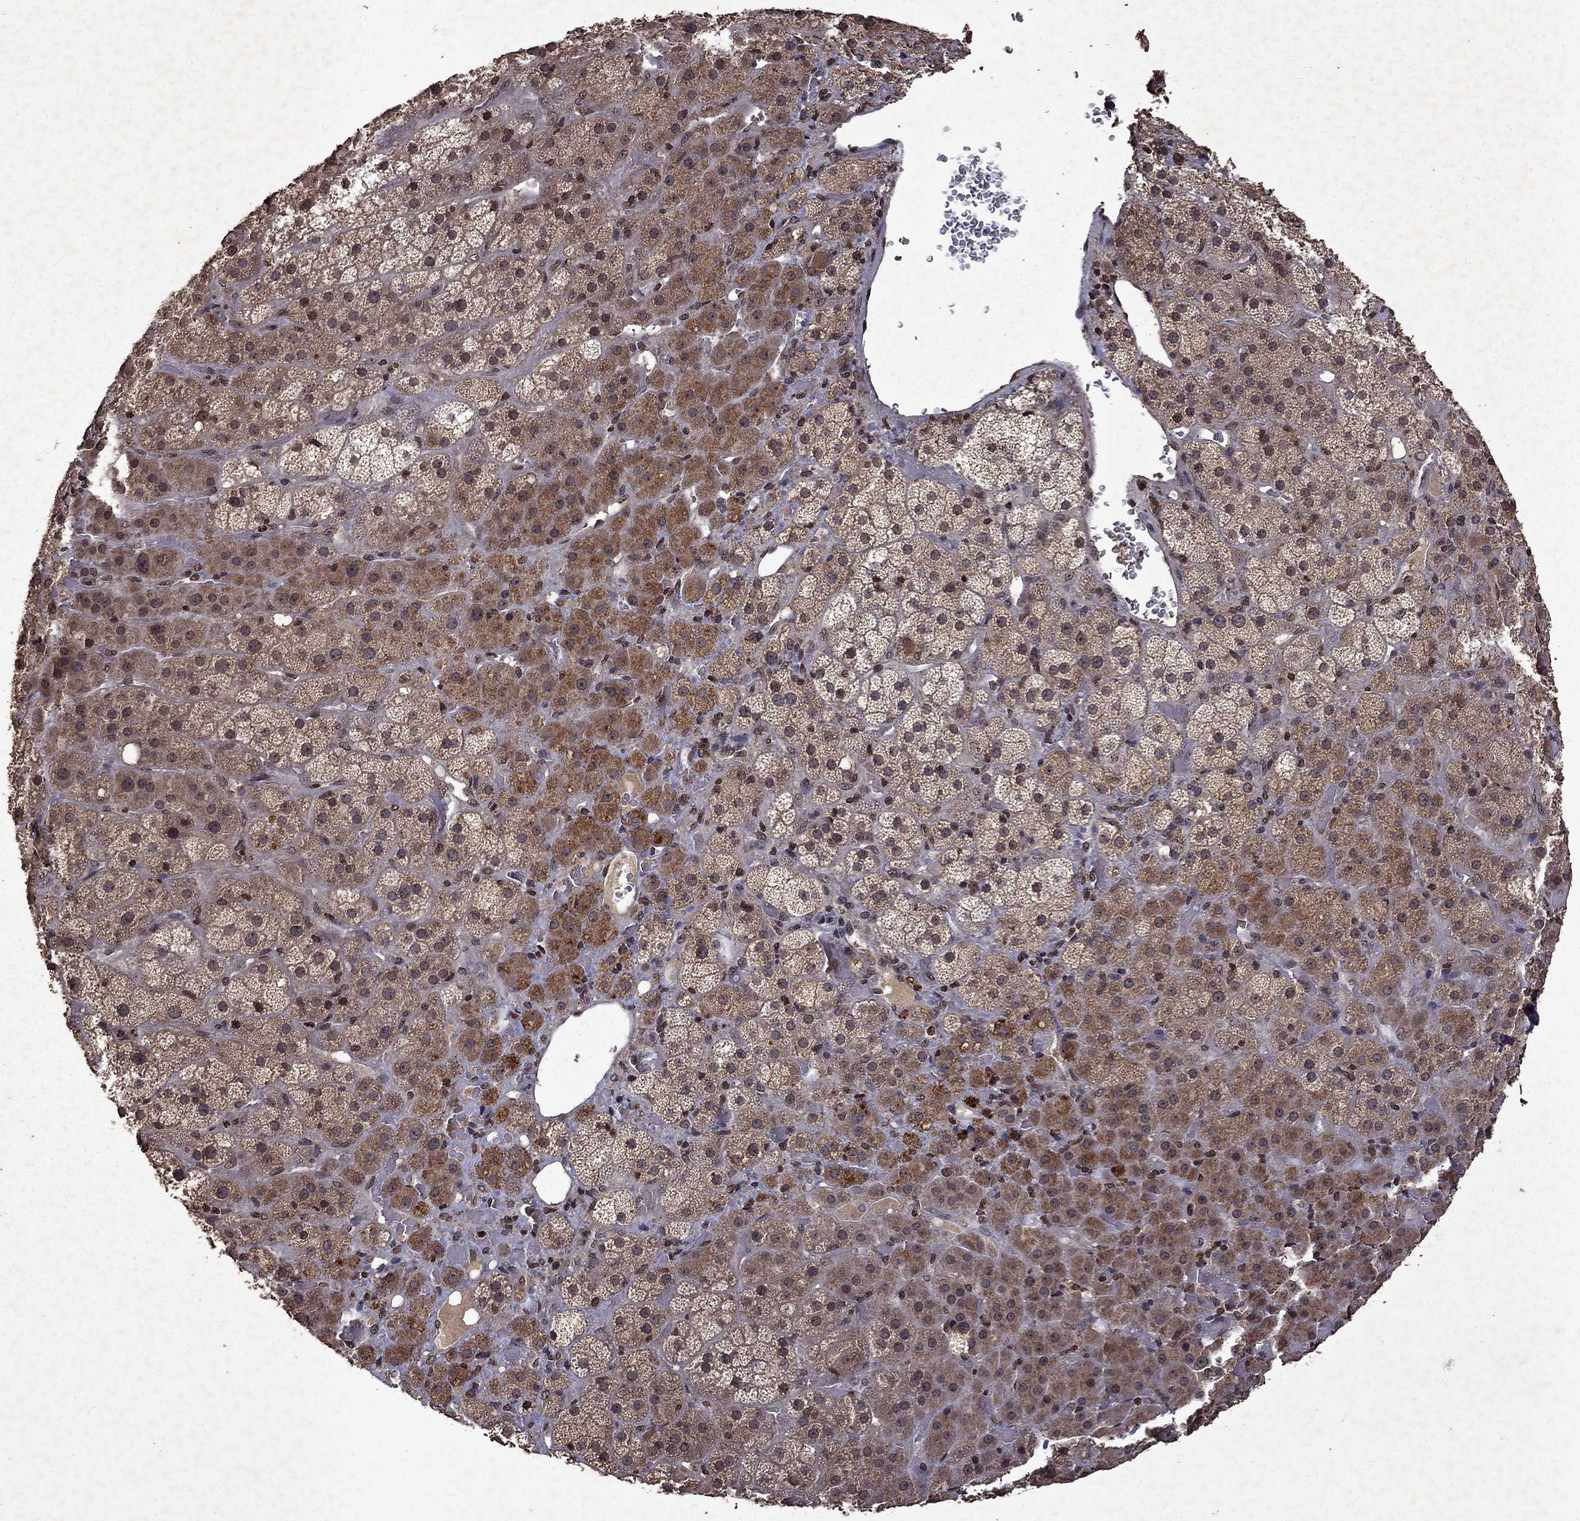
{"staining": {"intensity": "moderate", "quantity": "<25%", "location": "cytoplasmic/membranous"}, "tissue": "adrenal gland", "cell_type": "Glandular cells", "image_type": "normal", "snomed": [{"axis": "morphology", "description": "Normal tissue, NOS"}, {"axis": "topography", "description": "Adrenal gland"}], "caption": "Moderate cytoplasmic/membranous expression is present in approximately <25% of glandular cells in normal adrenal gland.", "gene": "PIN4", "patient": {"sex": "male", "age": 57}}